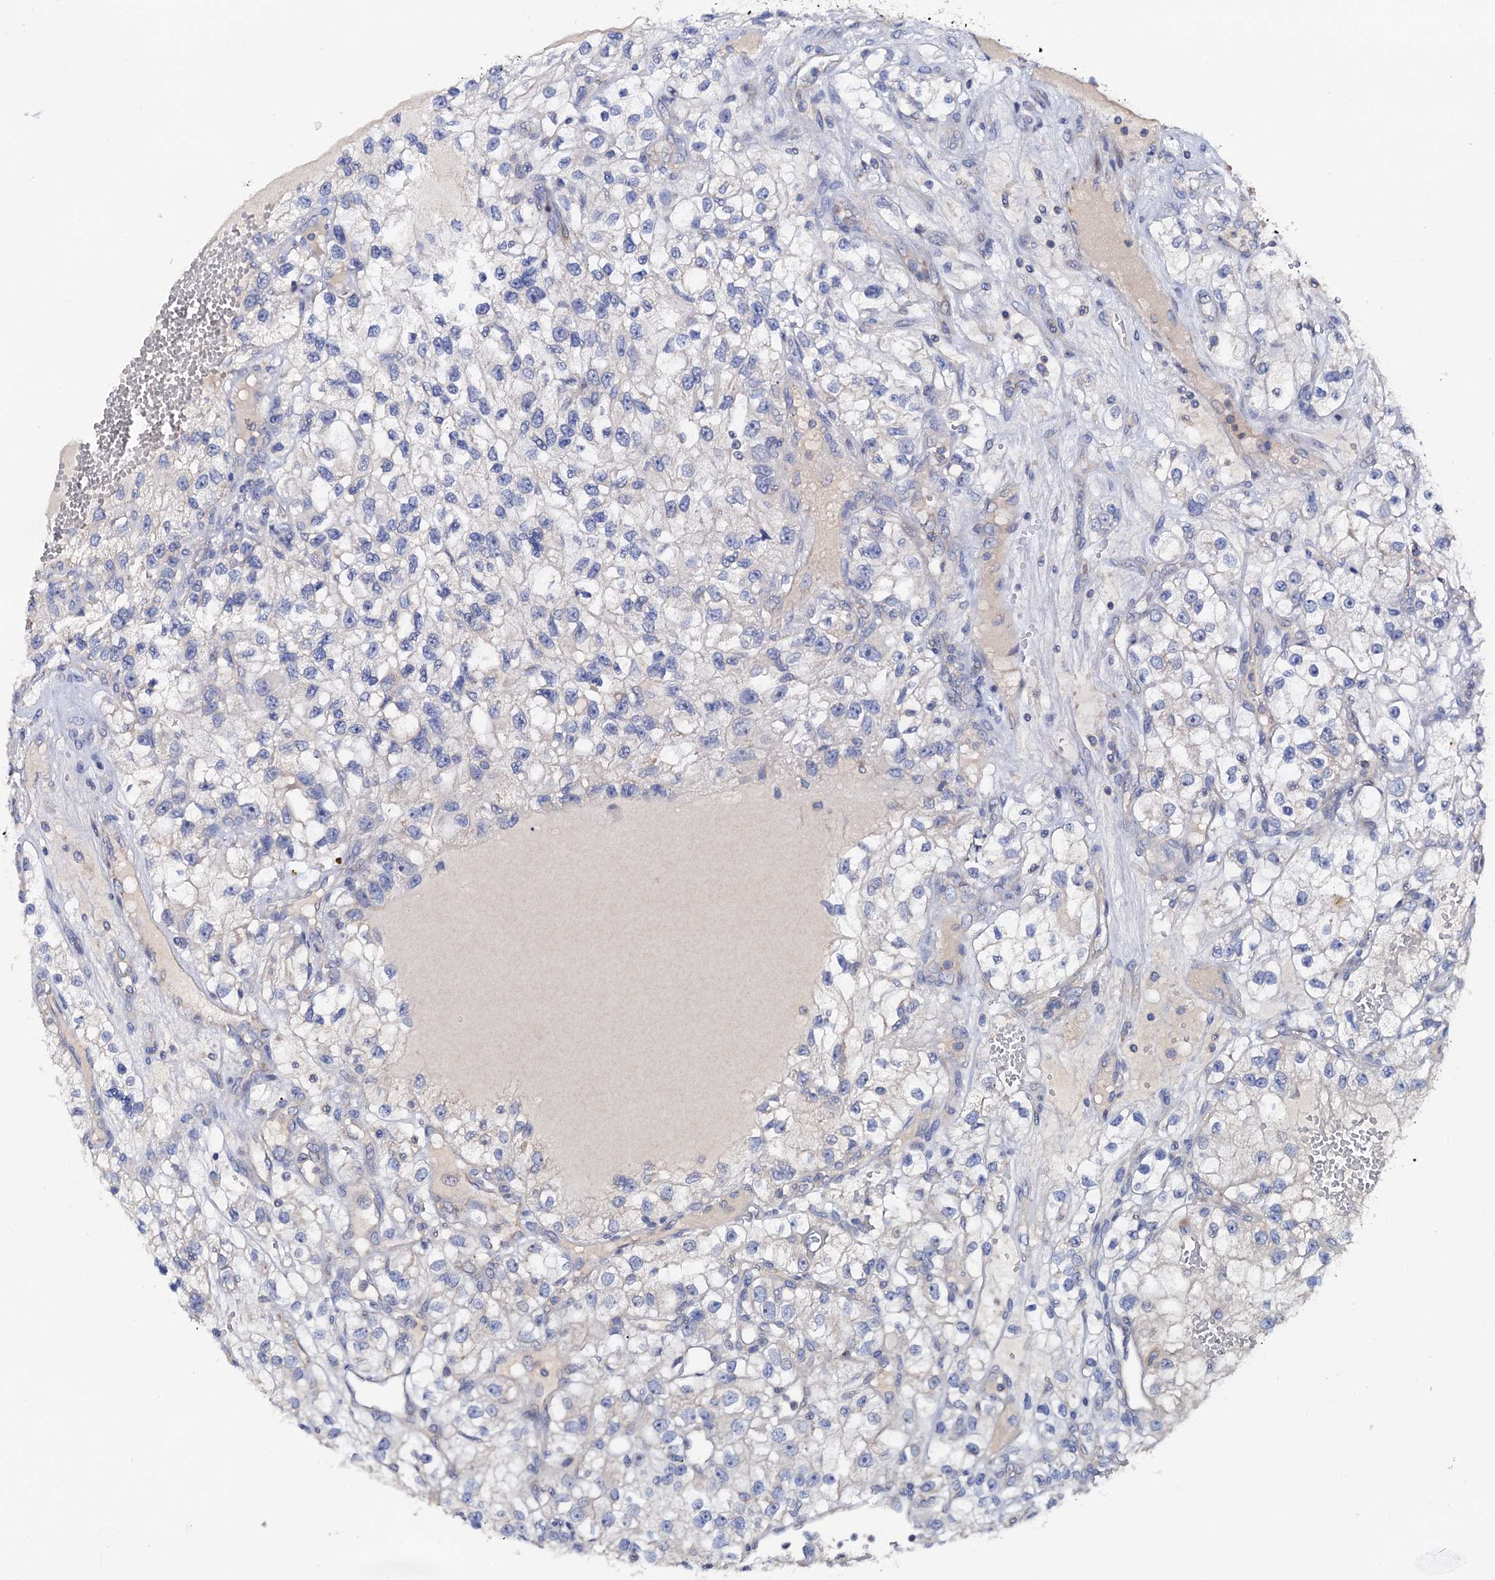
{"staining": {"intensity": "negative", "quantity": "none", "location": "none"}, "tissue": "renal cancer", "cell_type": "Tumor cells", "image_type": "cancer", "snomed": [{"axis": "morphology", "description": "Adenocarcinoma, NOS"}, {"axis": "topography", "description": "Kidney"}], "caption": "Micrograph shows no significant protein expression in tumor cells of adenocarcinoma (renal). The staining is performed using DAB (3,3'-diaminobenzidine) brown chromogen with nuclei counter-stained in using hematoxylin.", "gene": "MRPL48", "patient": {"sex": "female", "age": 57}}